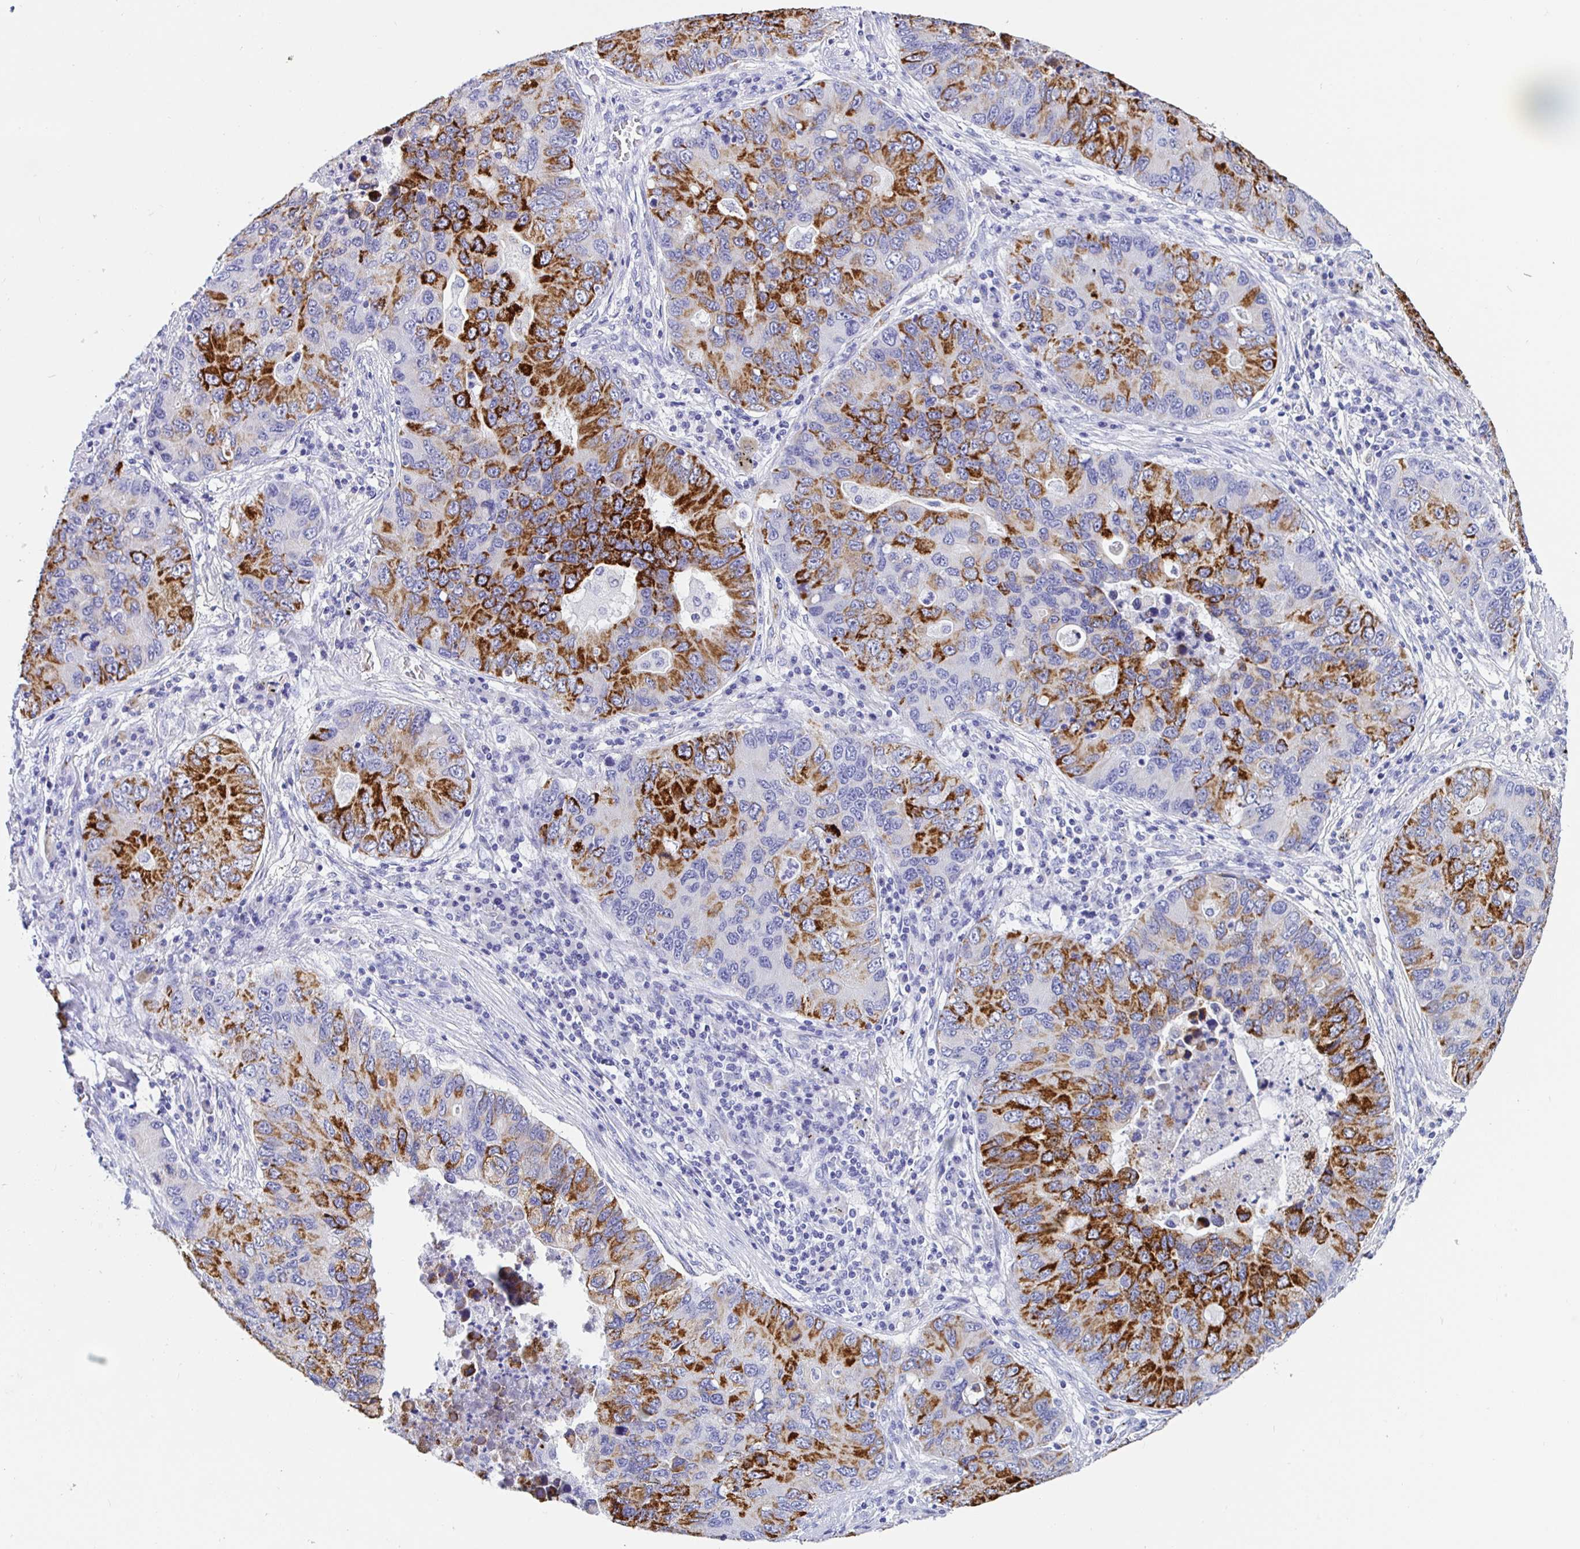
{"staining": {"intensity": "strong", "quantity": "25%-75%", "location": "cytoplasmic/membranous"}, "tissue": "lung cancer", "cell_type": "Tumor cells", "image_type": "cancer", "snomed": [{"axis": "morphology", "description": "Adenocarcinoma, NOS"}, {"axis": "morphology", "description": "Adenocarcinoma, metastatic, NOS"}, {"axis": "topography", "description": "Lymph node"}, {"axis": "topography", "description": "Lung"}], "caption": "There is high levels of strong cytoplasmic/membranous positivity in tumor cells of adenocarcinoma (lung), as demonstrated by immunohistochemical staining (brown color).", "gene": "MAOA", "patient": {"sex": "female", "age": 54}}